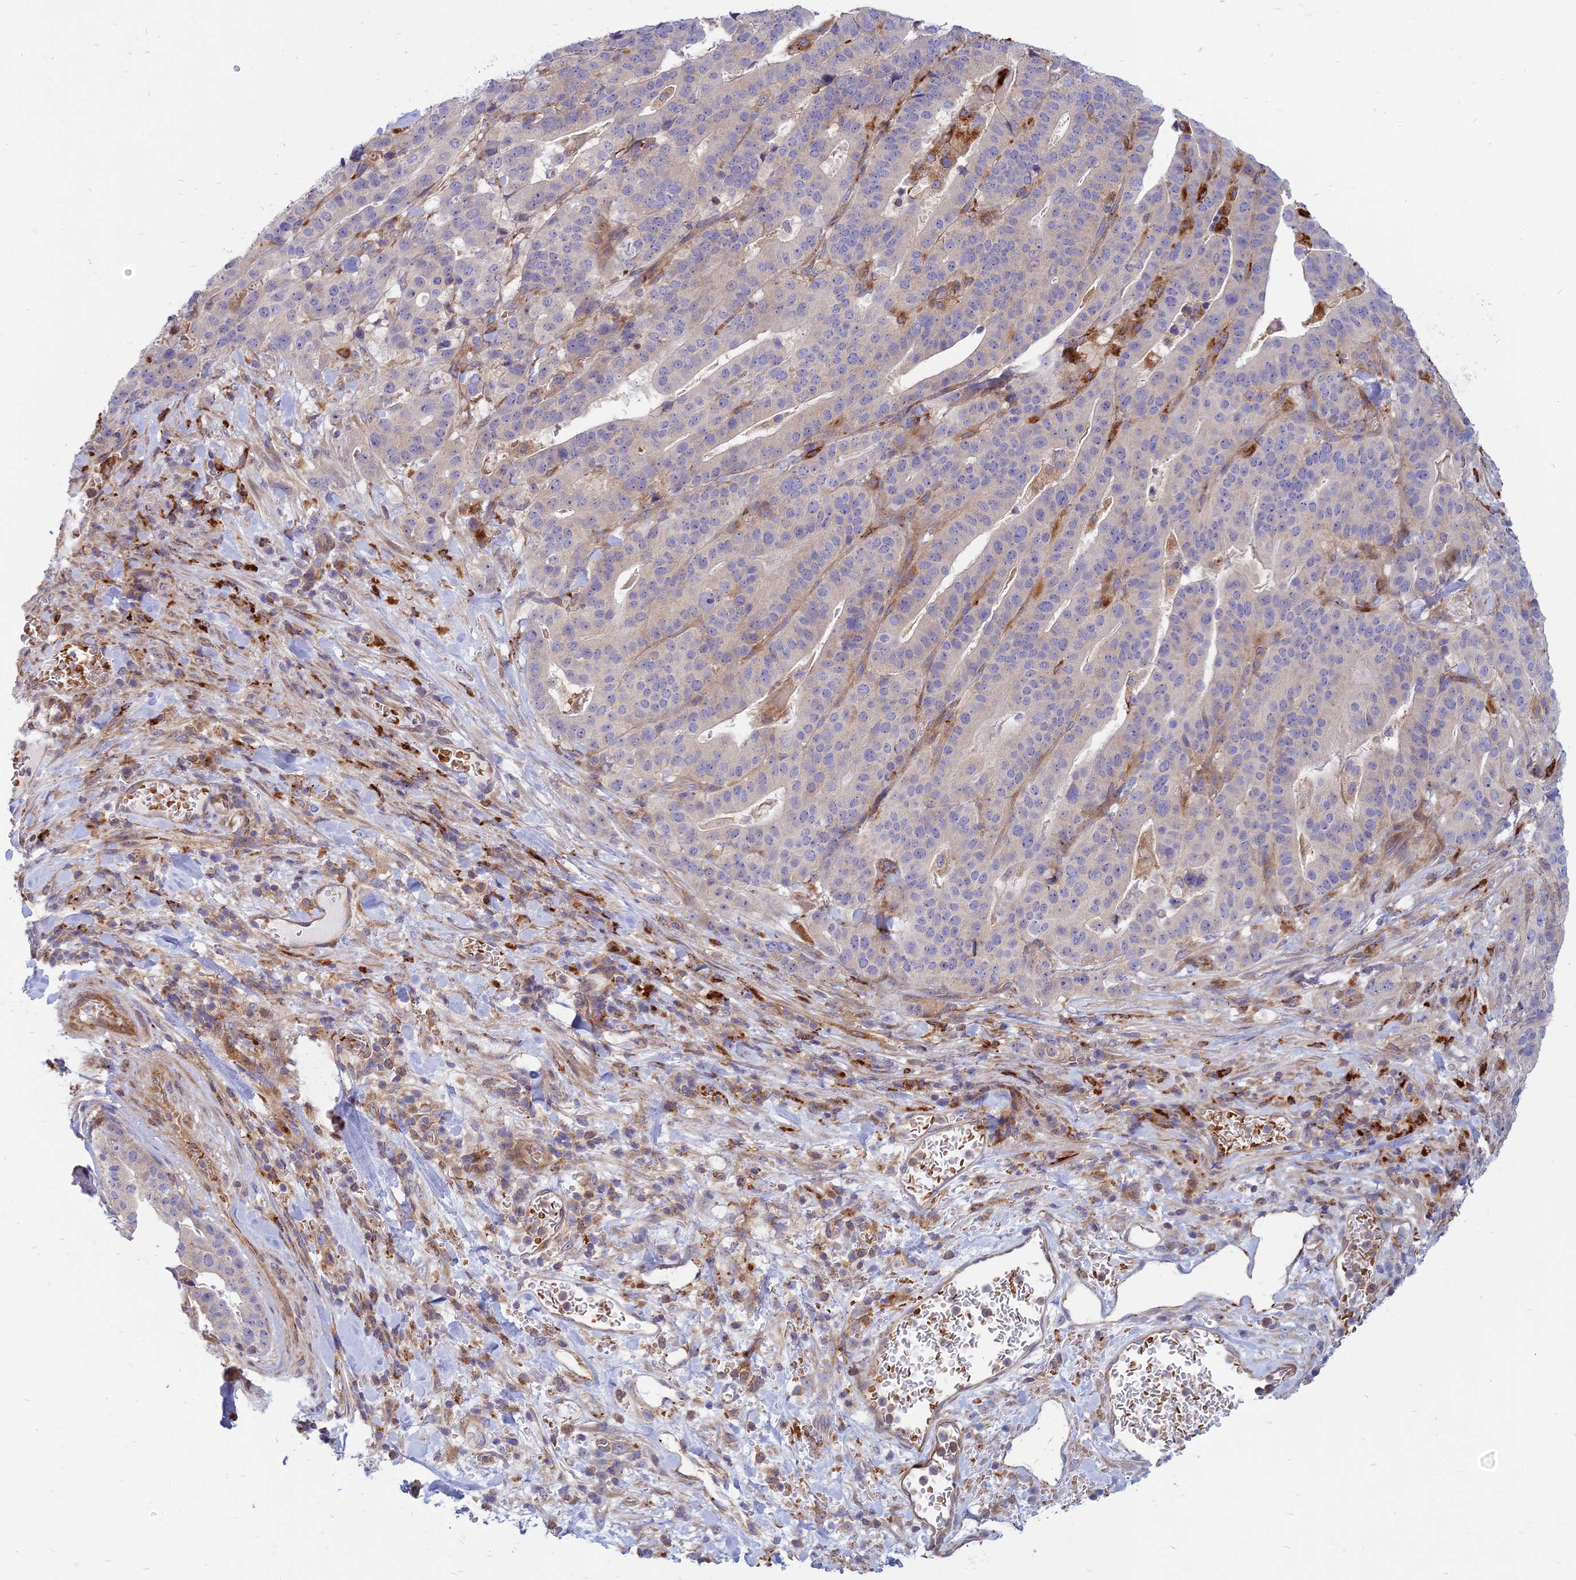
{"staining": {"intensity": "negative", "quantity": "none", "location": "none"}, "tissue": "stomach cancer", "cell_type": "Tumor cells", "image_type": "cancer", "snomed": [{"axis": "morphology", "description": "Adenocarcinoma, NOS"}, {"axis": "topography", "description": "Stomach"}], "caption": "DAB immunohistochemical staining of stomach adenocarcinoma displays no significant staining in tumor cells.", "gene": "PHKA2", "patient": {"sex": "male", "age": 48}}